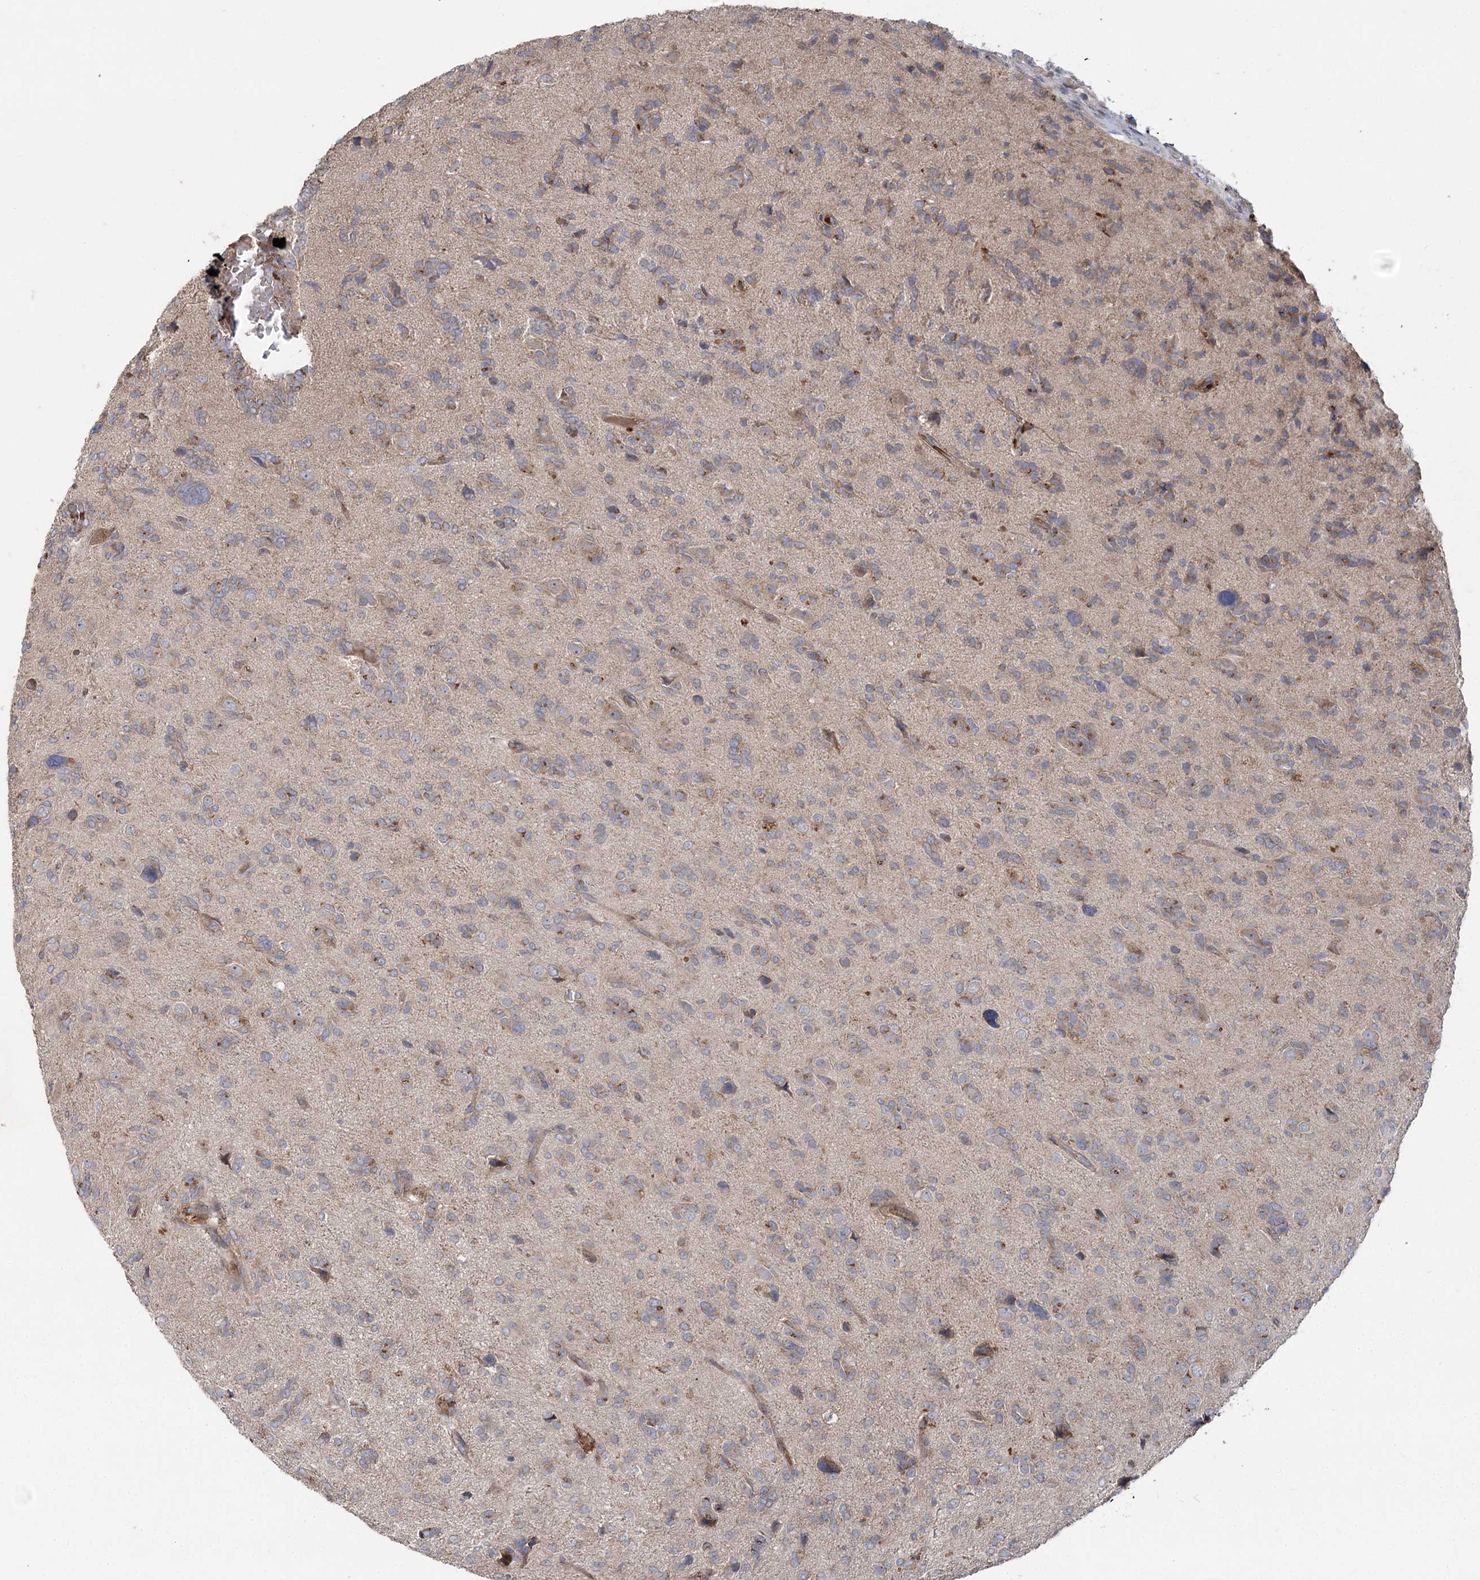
{"staining": {"intensity": "weak", "quantity": "25%-75%", "location": "cytoplasmic/membranous"}, "tissue": "glioma", "cell_type": "Tumor cells", "image_type": "cancer", "snomed": [{"axis": "morphology", "description": "Glioma, malignant, High grade"}, {"axis": "topography", "description": "Brain"}], "caption": "There is low levels of weak cytoplasmic/membranous expression in tumor cells of glioma, as demonstrated by immunohistochemical staining (brown color).", "gene": "KIAA0825", "patient": {"sex": "female", "age": 59}}